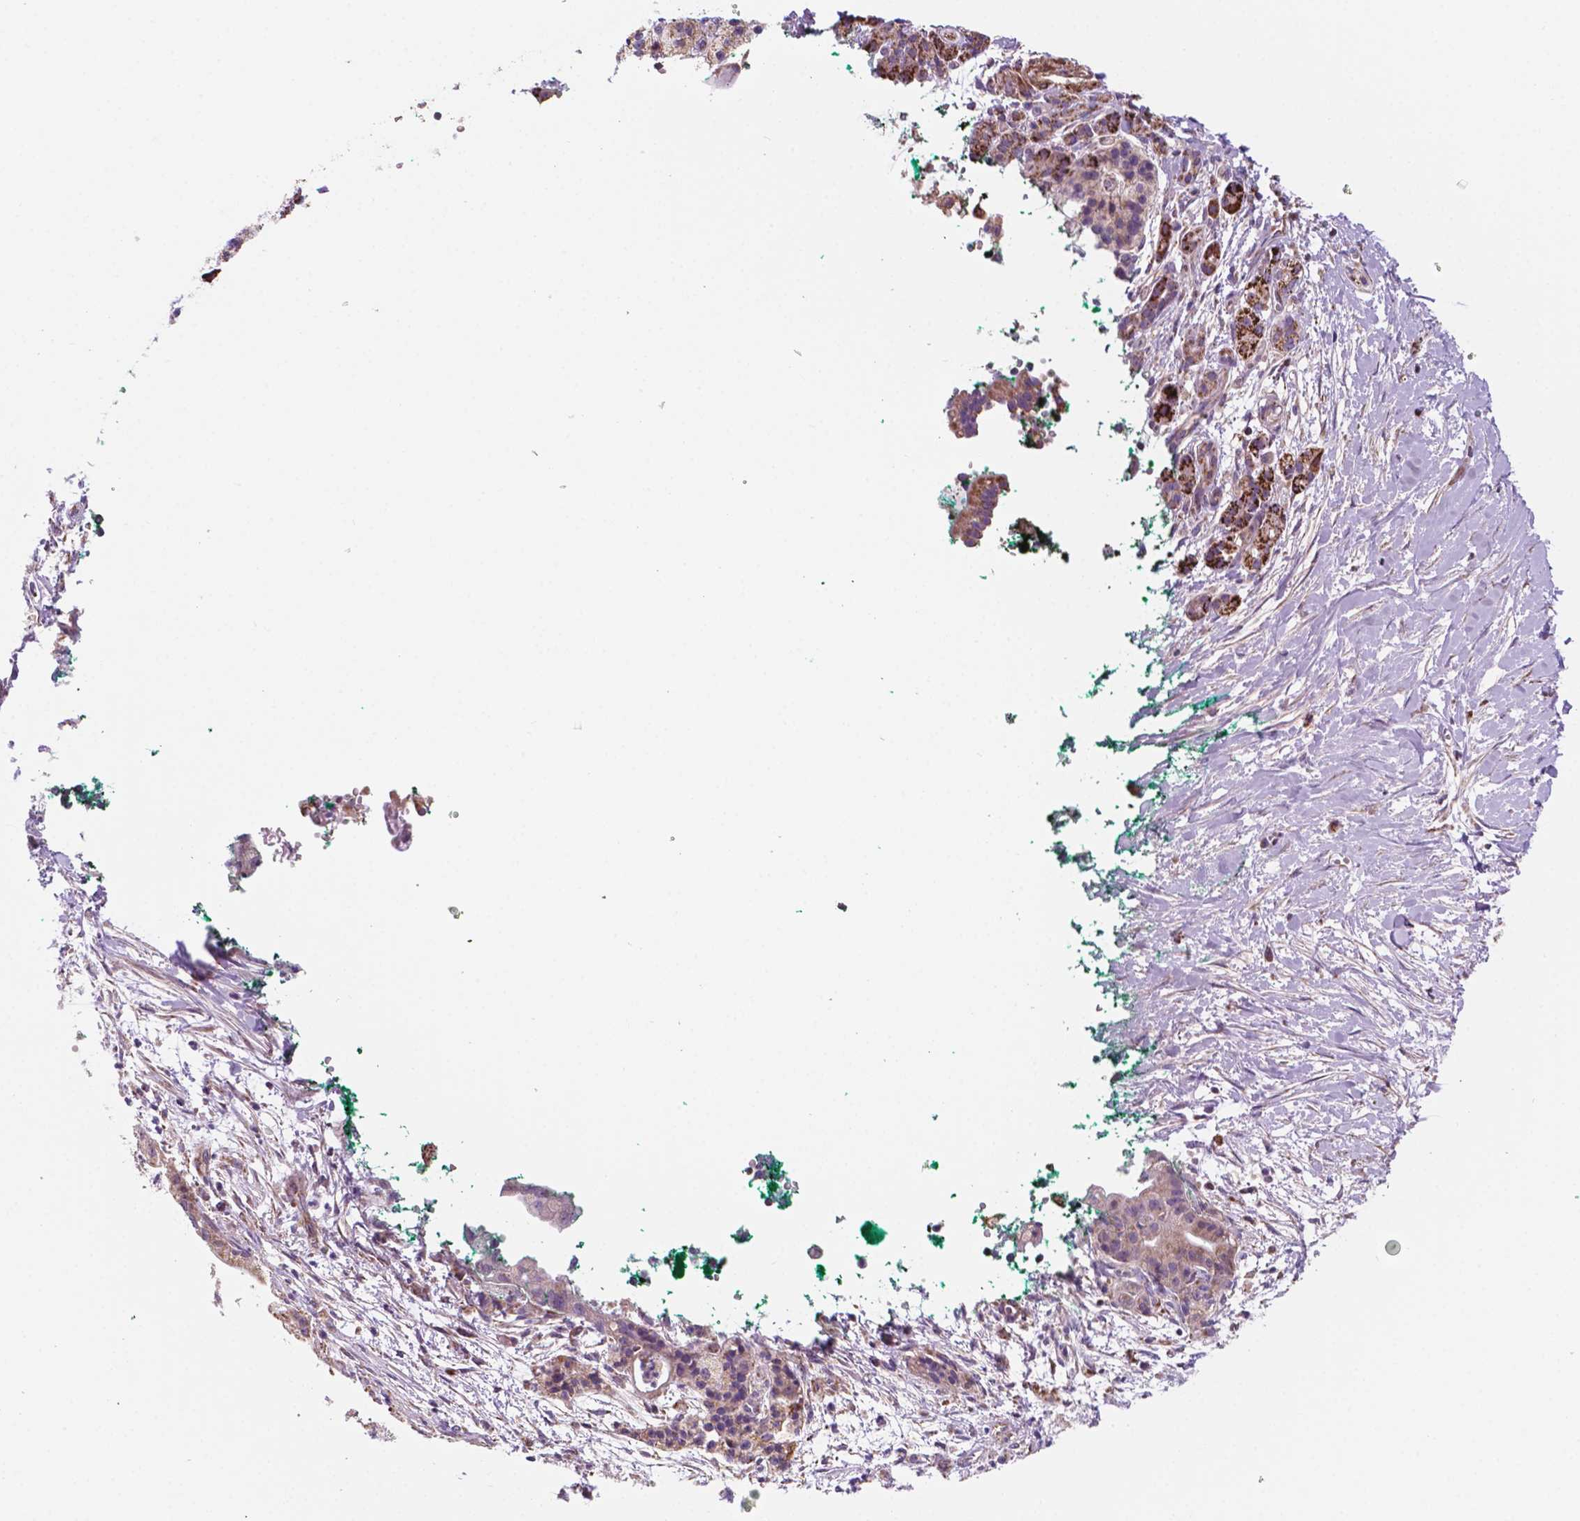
{"staining": {"intensity": "moderate", "quantity": ">75%", "location": "cytoplasmic/membranous"}, "tissue": "pancreatic cancer", "cell_type": "Tumor cells", "image_type": "cancer", "snomed": [{"axis": "morphology", "description": "Normal tissue, NOS"}, {"axis": "morphology", "description": "Adenocarcinoma, NOS"}, {"axis": "topography", "description": "Lymph node"}, {"axis": "topography", "description": "Pancreas"}], "caption": "Immunohistochemical staining of adenocarcinoma (pancreatic) displays medium levels of moderate cytoplasmic/membranous protein expression in about >75% of tumor cells.", "gene": "GEMIN4", "patient": {"sex": "female", "age": 58}}